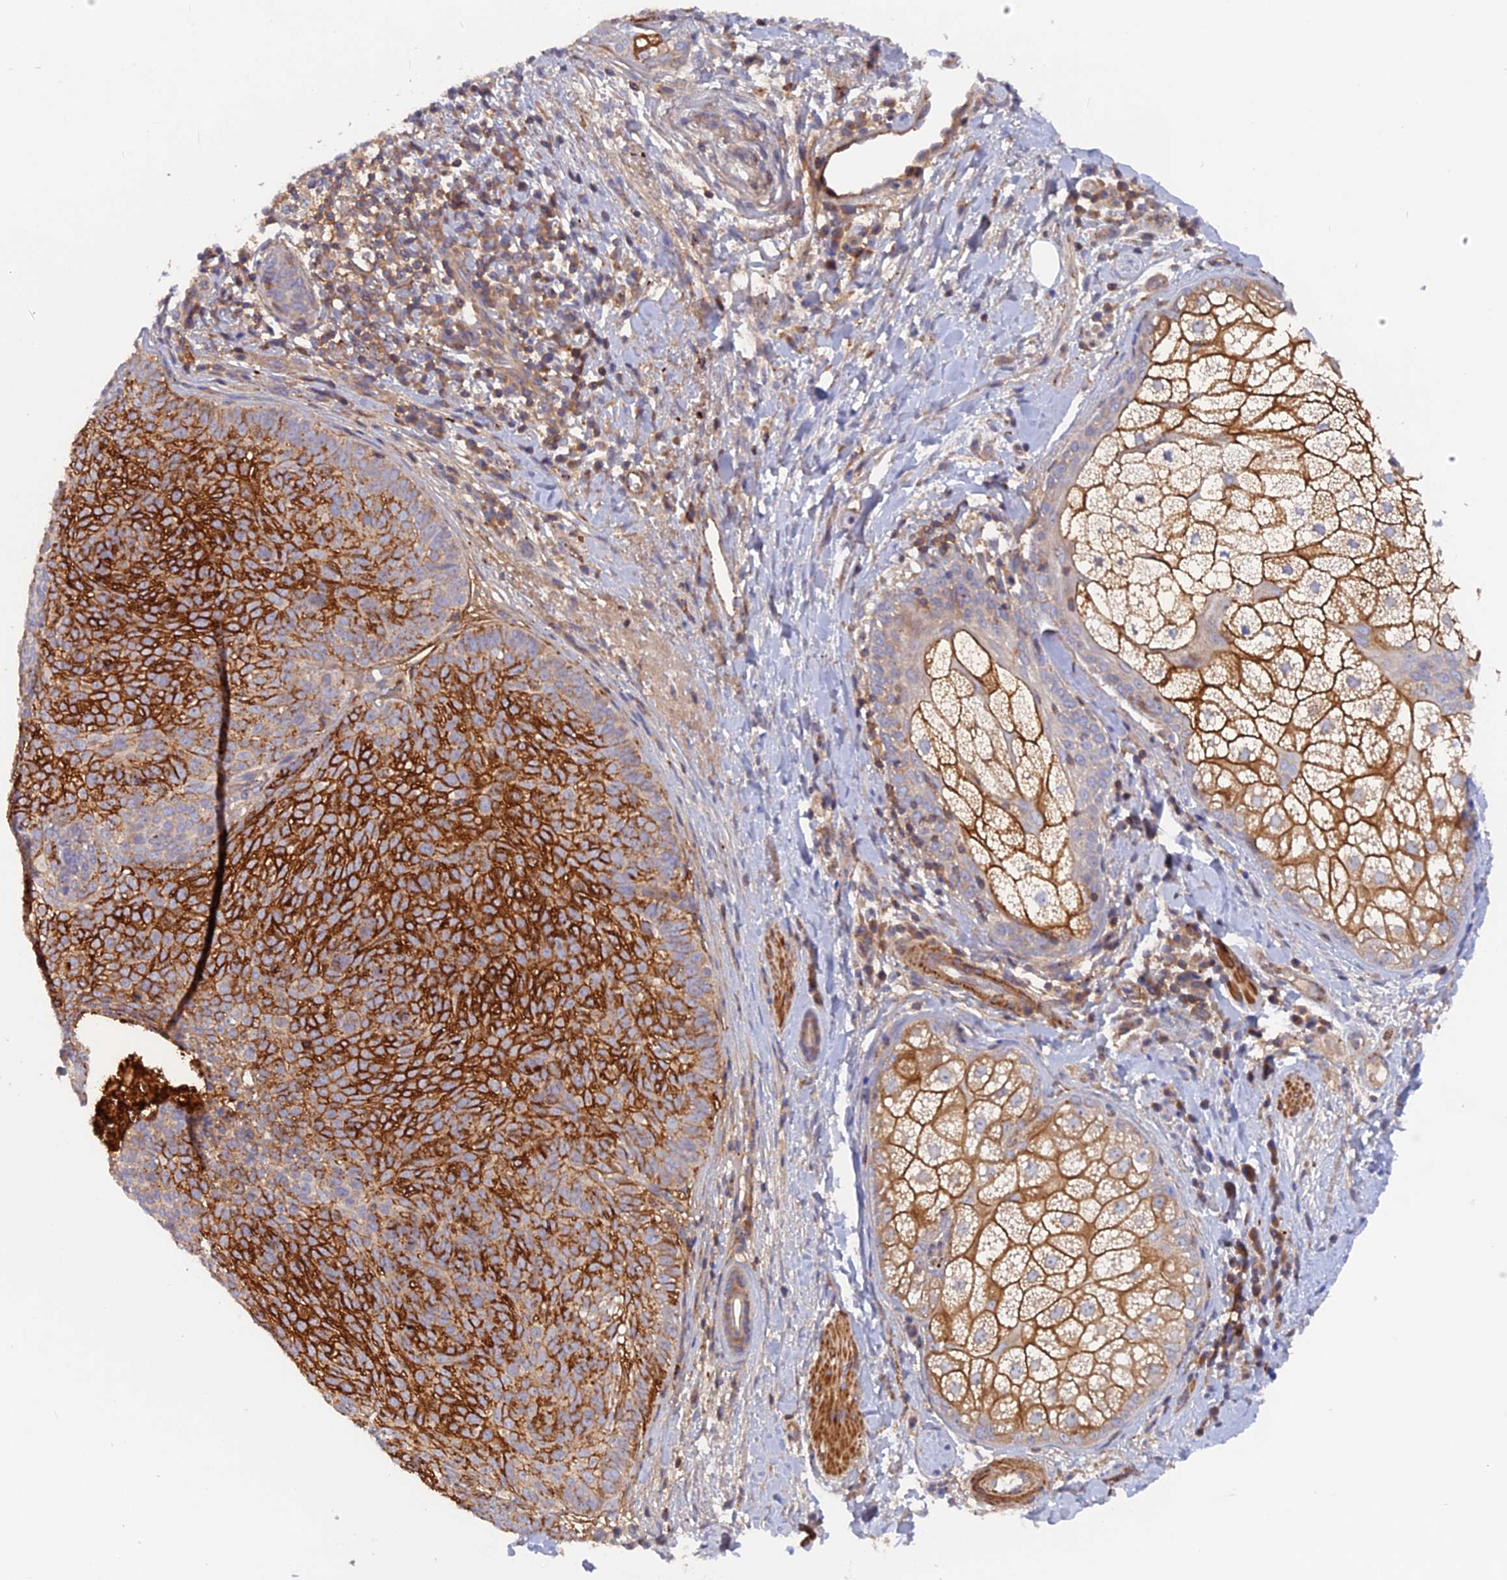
{"staining": {"intensity": "strong", "quantity": "25%-75%", "location": "cytoplasmic/membranous"}, "tissue": "skin cancer", "cell_type": "Tumor cells", "image_type": "cancer", "snomed": [{"axis": "morphology", "description": "Basal cell carcinoma"}, {"axis": "topography", "description": "Skin"}], "caption": "IHC of skin basal cell carcinoma demonstrates high levels of strong cytoplasmic/membranous positivity in about 25%-75% of tumor cells.", "gene": "CPNE7", "patient": {"sex": "male", "age": 85}}